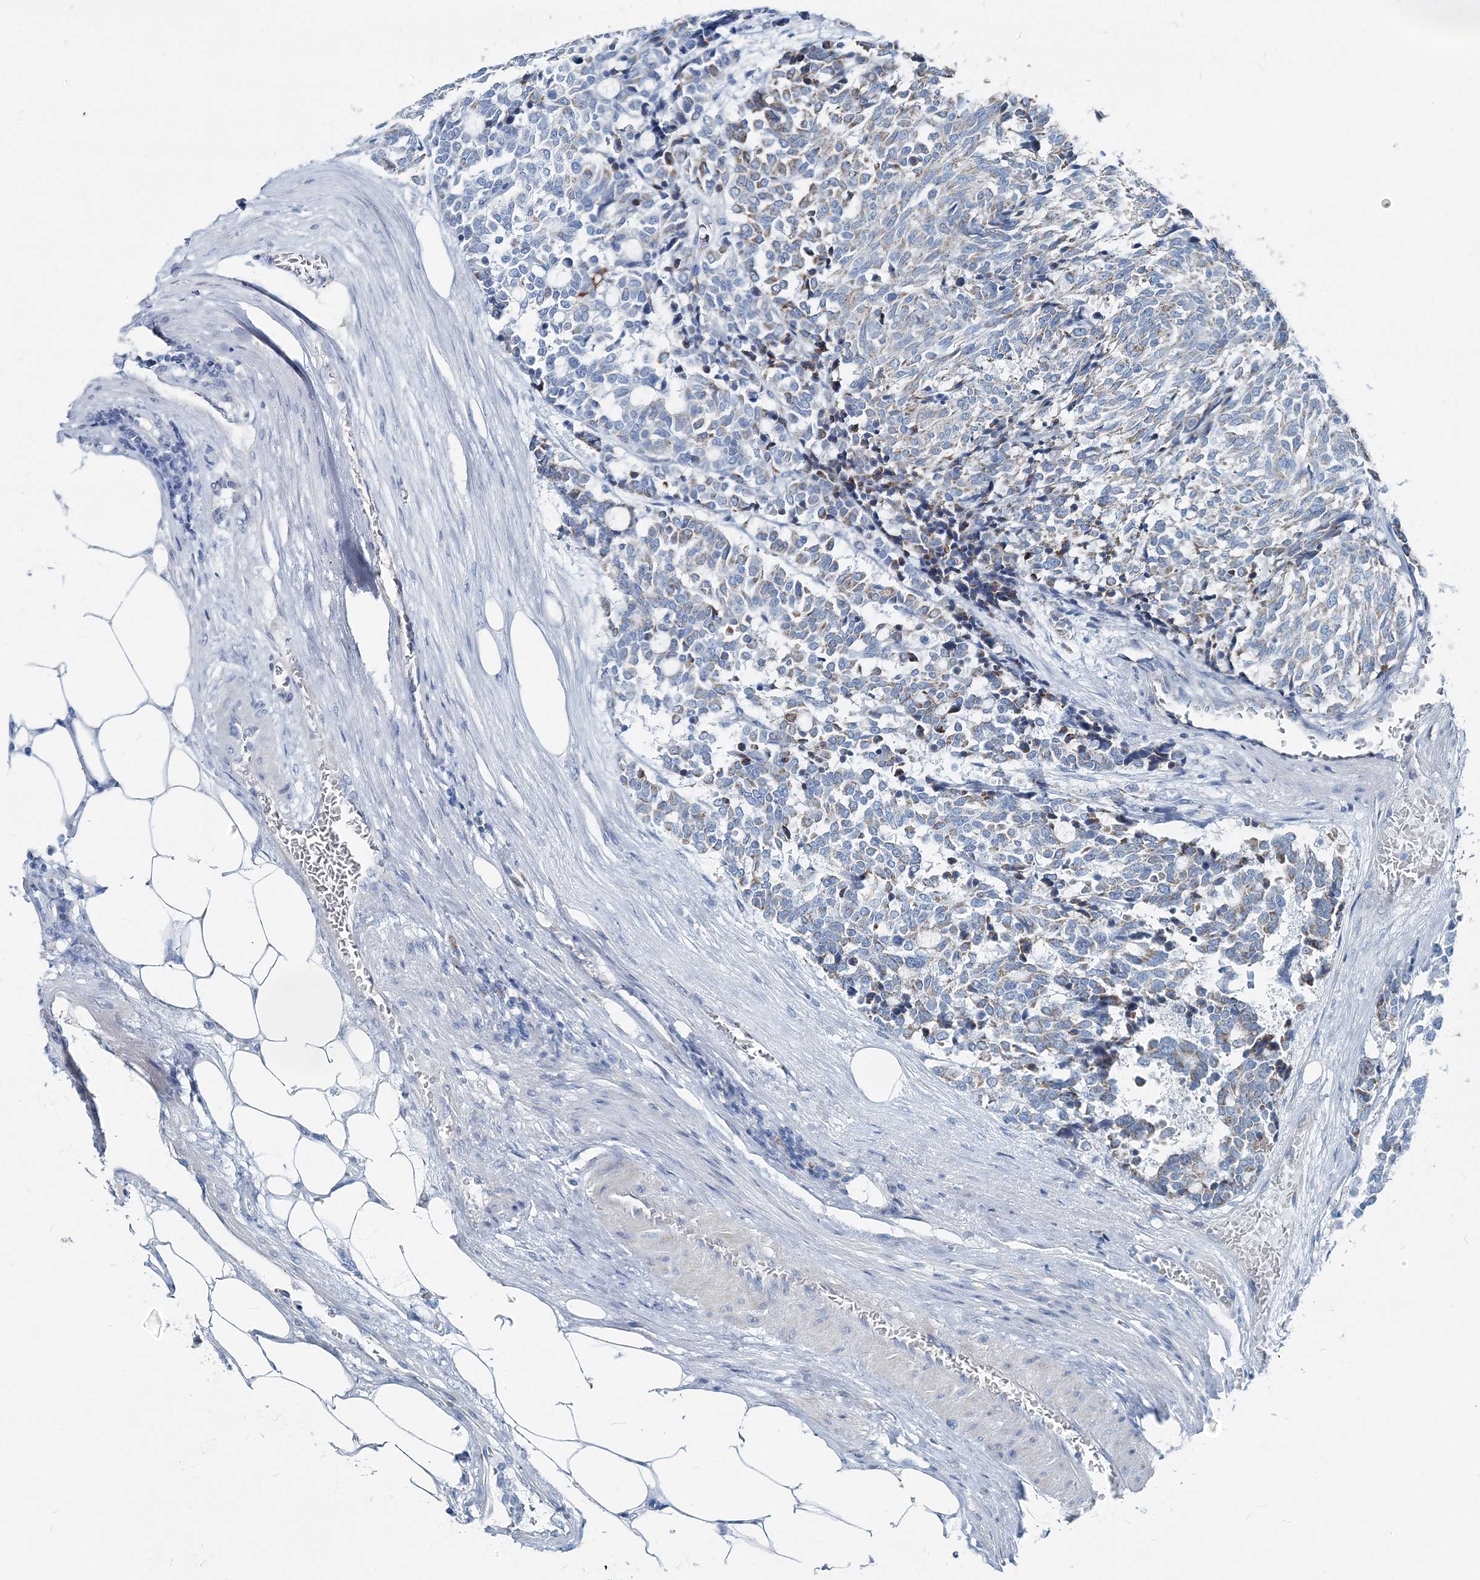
{"staining": {"intensity": "weak", "quantity": "<25%", "location": "cytoplasmic/membranous"}, "tissue": "carcinoid", "cell_type": "Tumor cells", "image_type": "cancer", "snomed": [{"axis": "morphology", "description": "Carcinoid, malignant, NOS"}, {"axis": "topography", "description": "Pancreas"}], "caption": "A high-resolution histopathology image shows immunohistochemistry staining of carcinoid (malignant), which shows no significant positivity in tumor cells.", "gene": "GABARAPL2", "patient": {"sex": "female", "age": 54}}